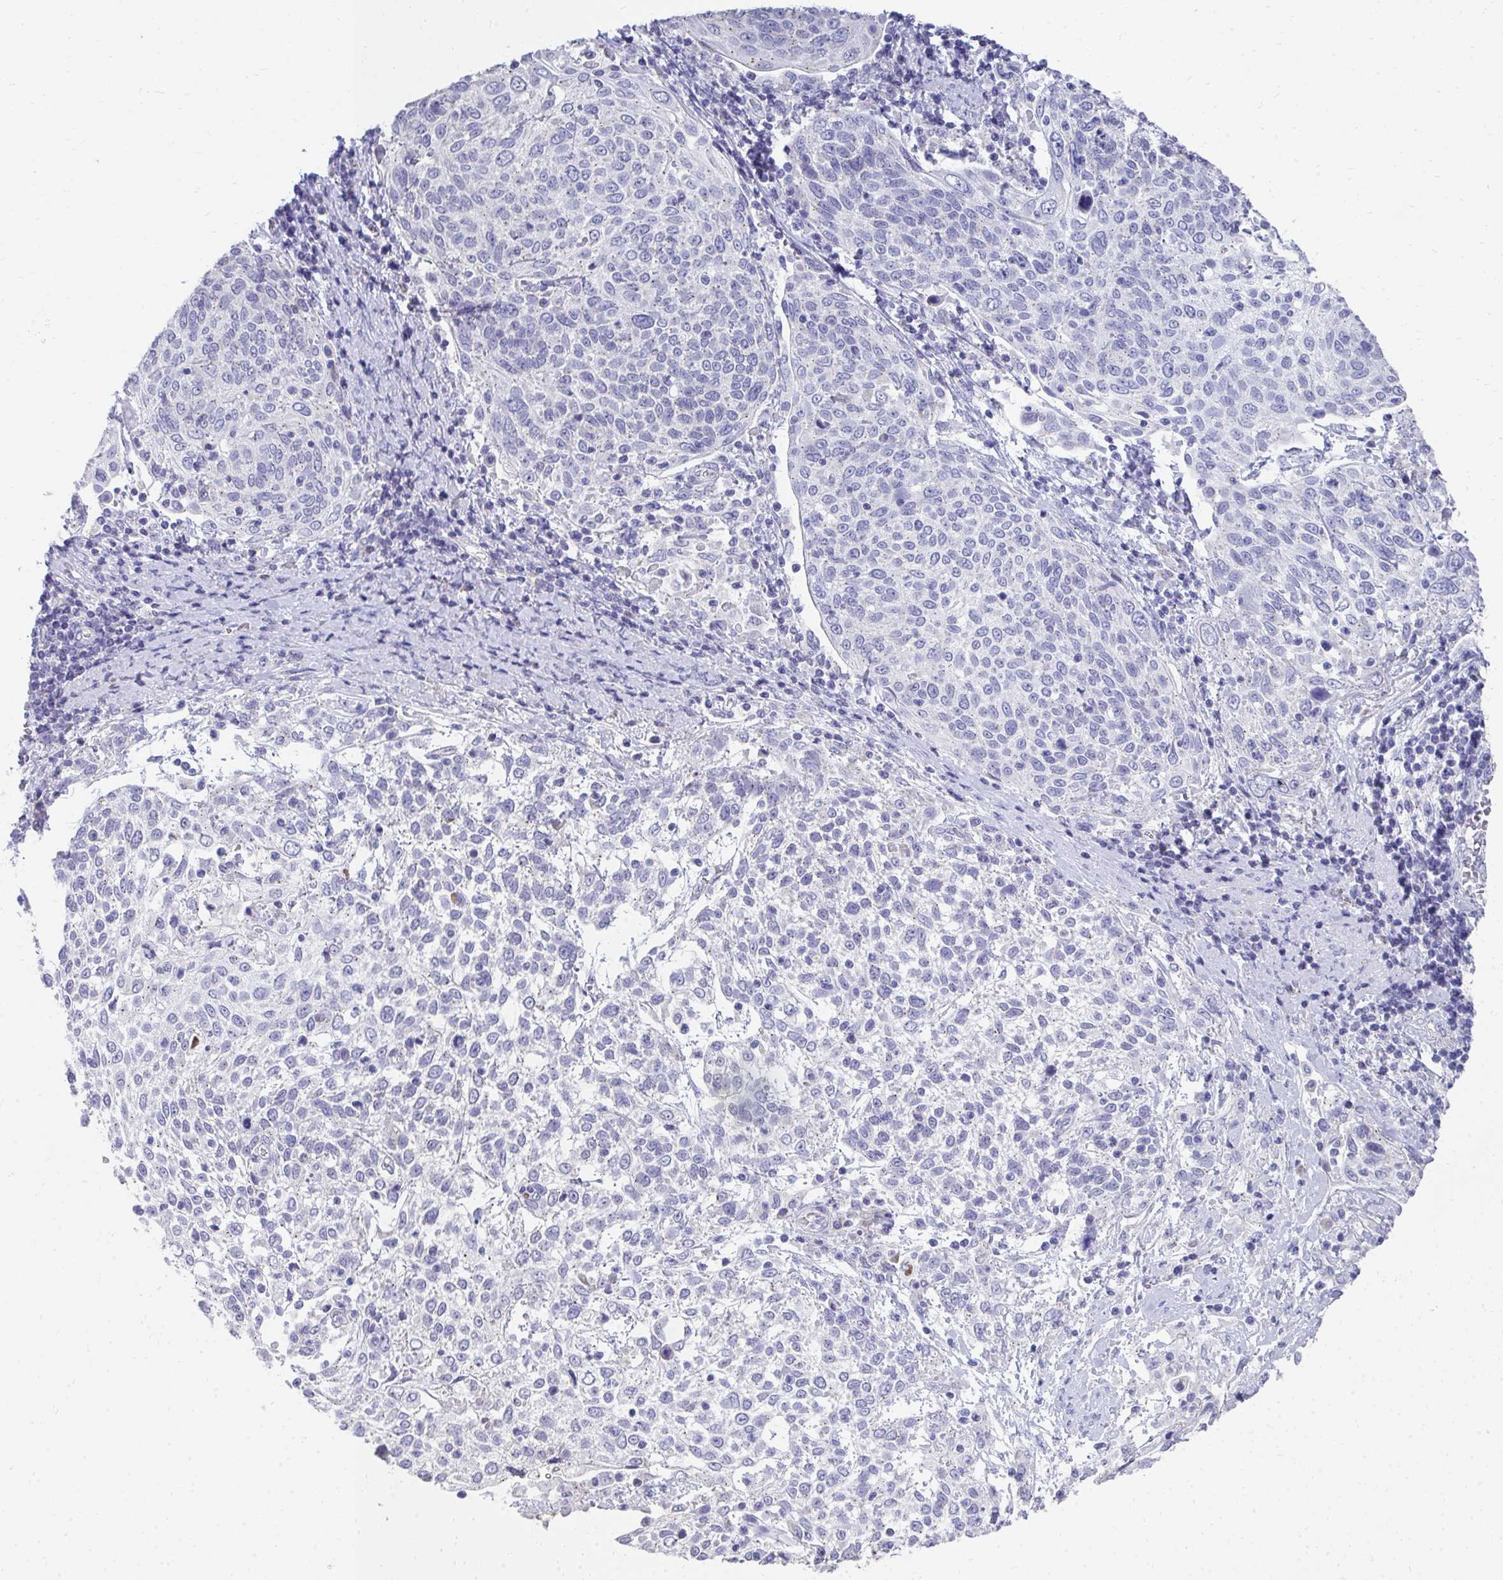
{"staining": {"intensity": "negative", "quantity": "none", "location": "none"}, "tissue": "cervical cancer", "cell_type": "Tumor cells", "image_type": "cancer", "snomed": [{"axis": "morphology", "description": "Squamous cell carcinoma, NOS"}, {"axis": "topography", "description": "Cervix"}], "caption": "The image shows no significant positivity in tumor cells of cervical cancer (squamous cell carcinoma). (Stains: DAB immunohistochemistry (IHC) with hematoxylin counter stain, Microscopy: brightfield microscopy at high magnification).", "gene": "TMPRSS2", "patient": {"sex": "female", "age": 61}}